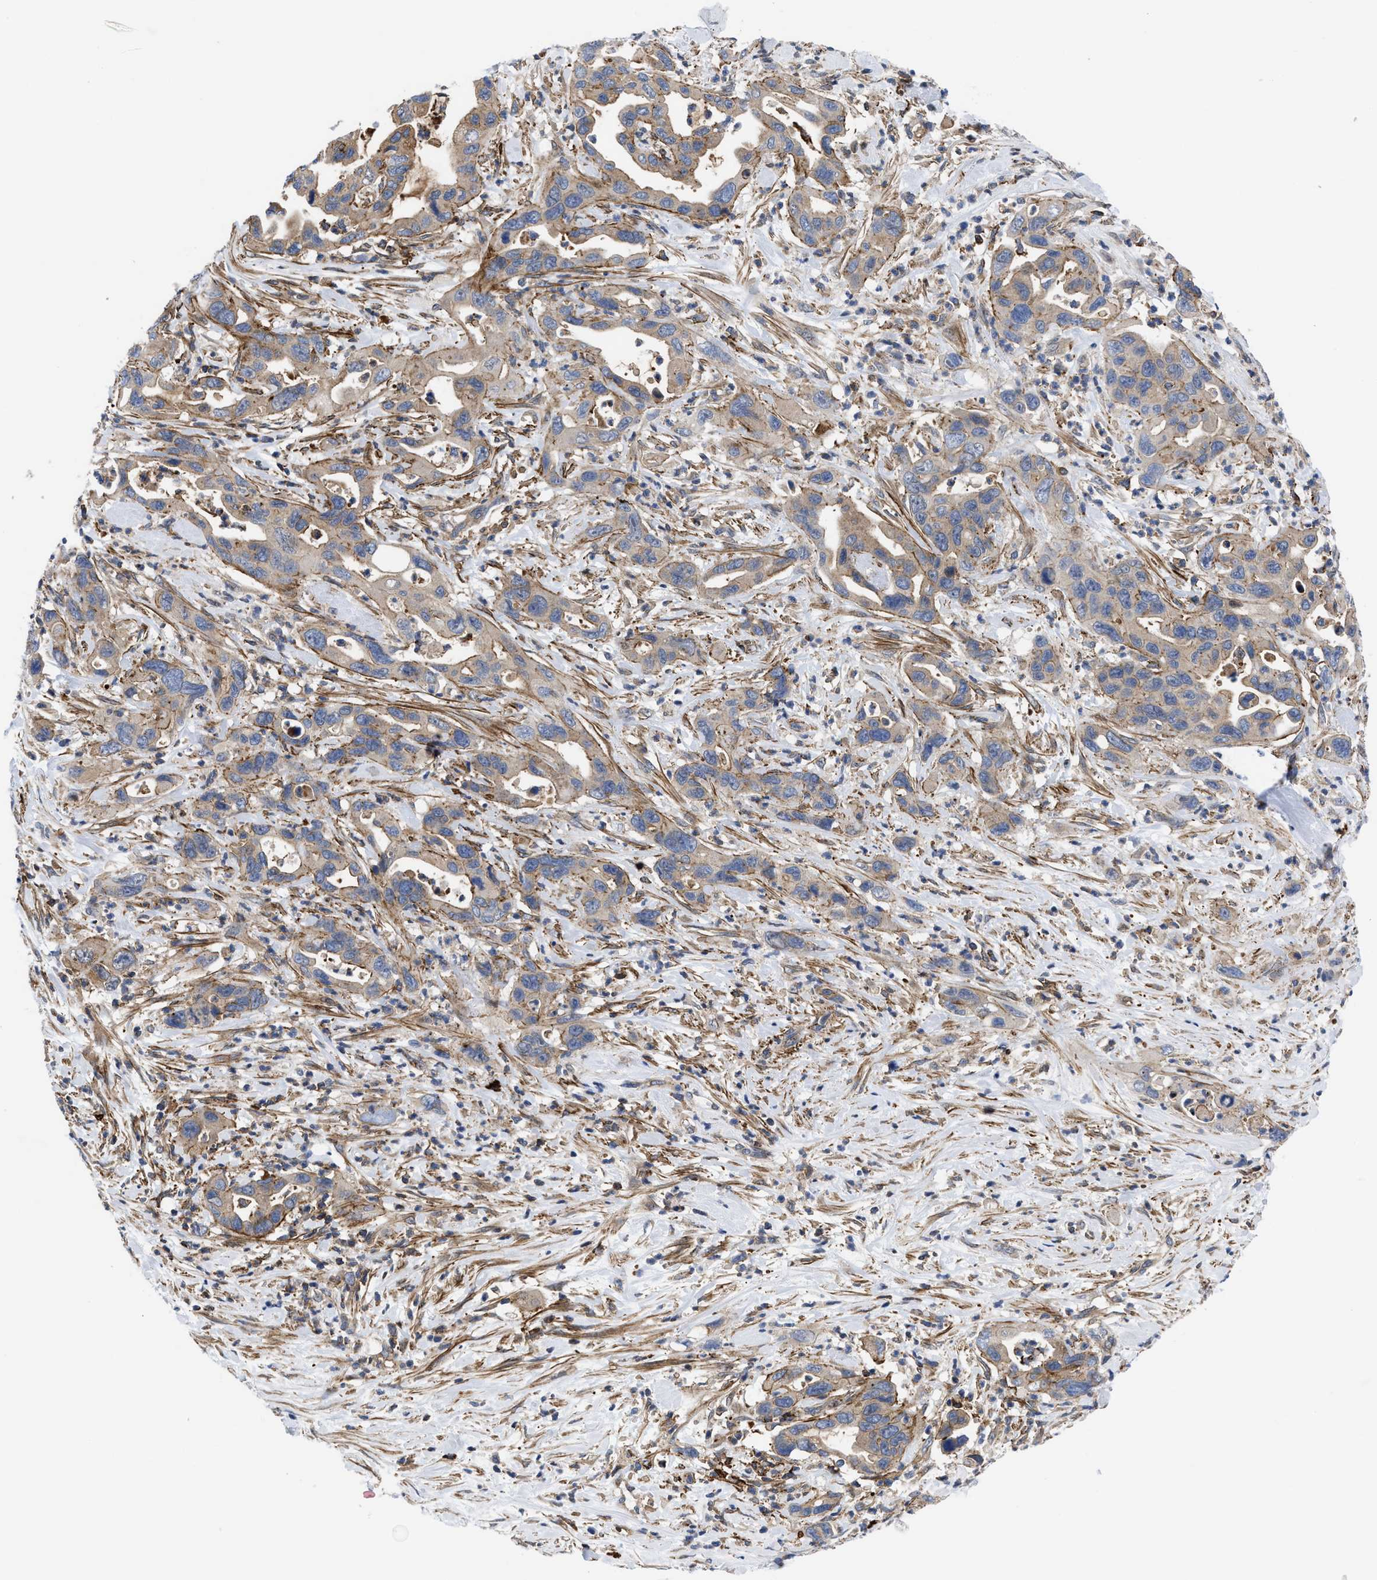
{"staining": {"intensity": "moderate", "quantity": ">75%", "location": "cytoplasmic/membranous"}, "tissue": "pancreatic cancer", "cell_type": "Tumor cells", "image_type": "cancer", "snomed": [{"axis": "morphology", "description": "Adenocarcinoma, NOS"}, {"axis": "topography", "description": "Pancreas"}], "caption": "Immunohistochemistry (IHC) of pancreatic cancer displays medium levels of moderate cytoplasmic/membranous positivity in about >75% of tumor cells.", "gene": "SPAST", "patient": {"sex": "female", "age": 70}}